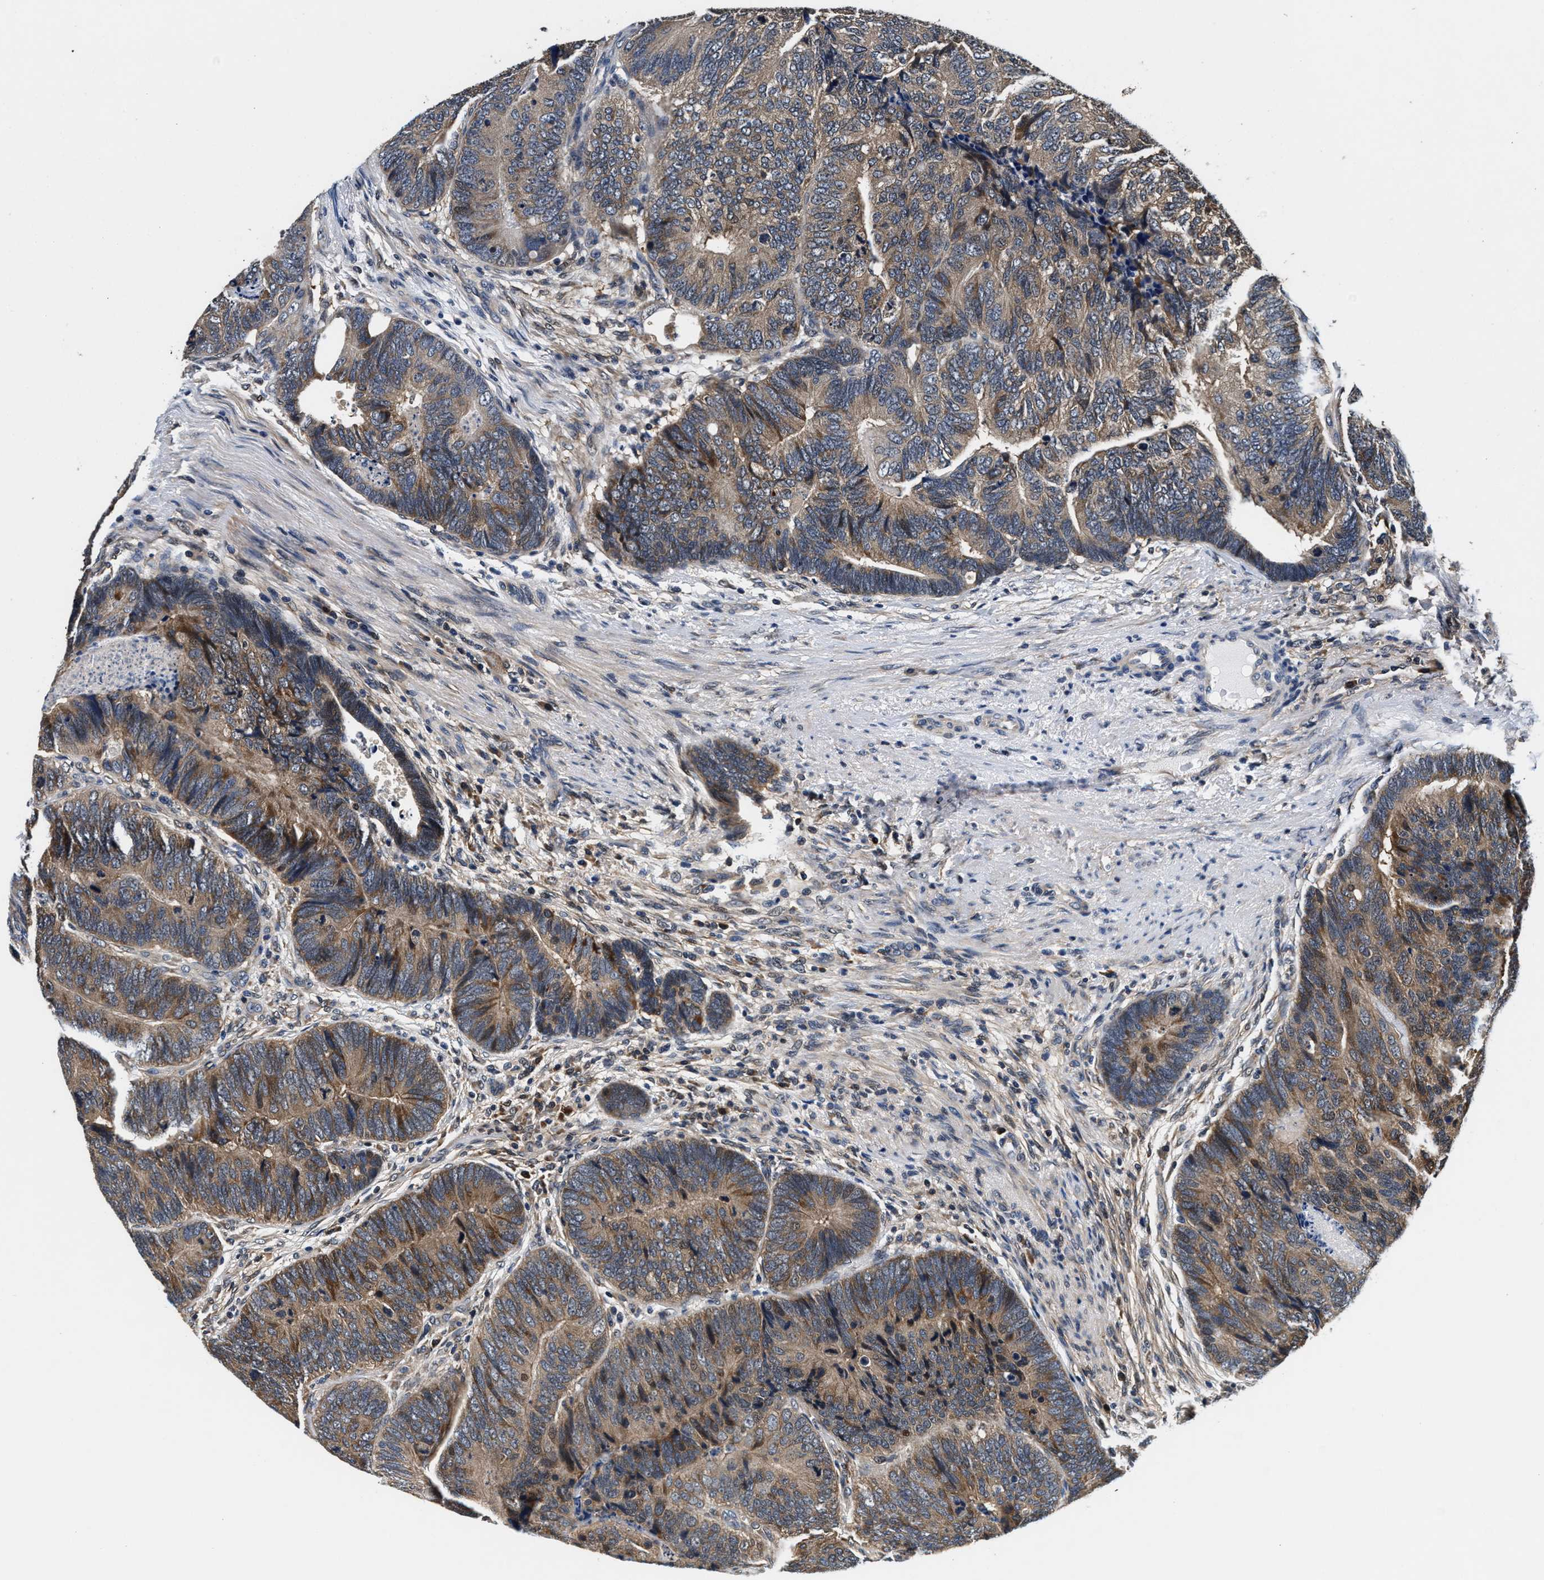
{"staining": {"intensity": "moderate", "quantity": ">75%", "location": "cytoplasmic/membranous"}, "tissue": "colorectal cancer", "cell_type": "Tumor cells", "image_type": "cancer", "snomed": [{"axis": "morphology", "description": "Adenocarcinoma, NOS"}, {"axis": "topography", "description": "Colon"}], "caption": "High-magnification brightfield microscopy of colorectal cancer stained with DAB (3,3'-diaminobenzidine) (brown) and counterstained with hematoxylin (blue). tumor cells exhibit moderate cytoplasmic/membranous positivity is seen in approximately>75% of cells.", "gene": "PHPT1", "patient": {"sex": "female", "age": 67}}